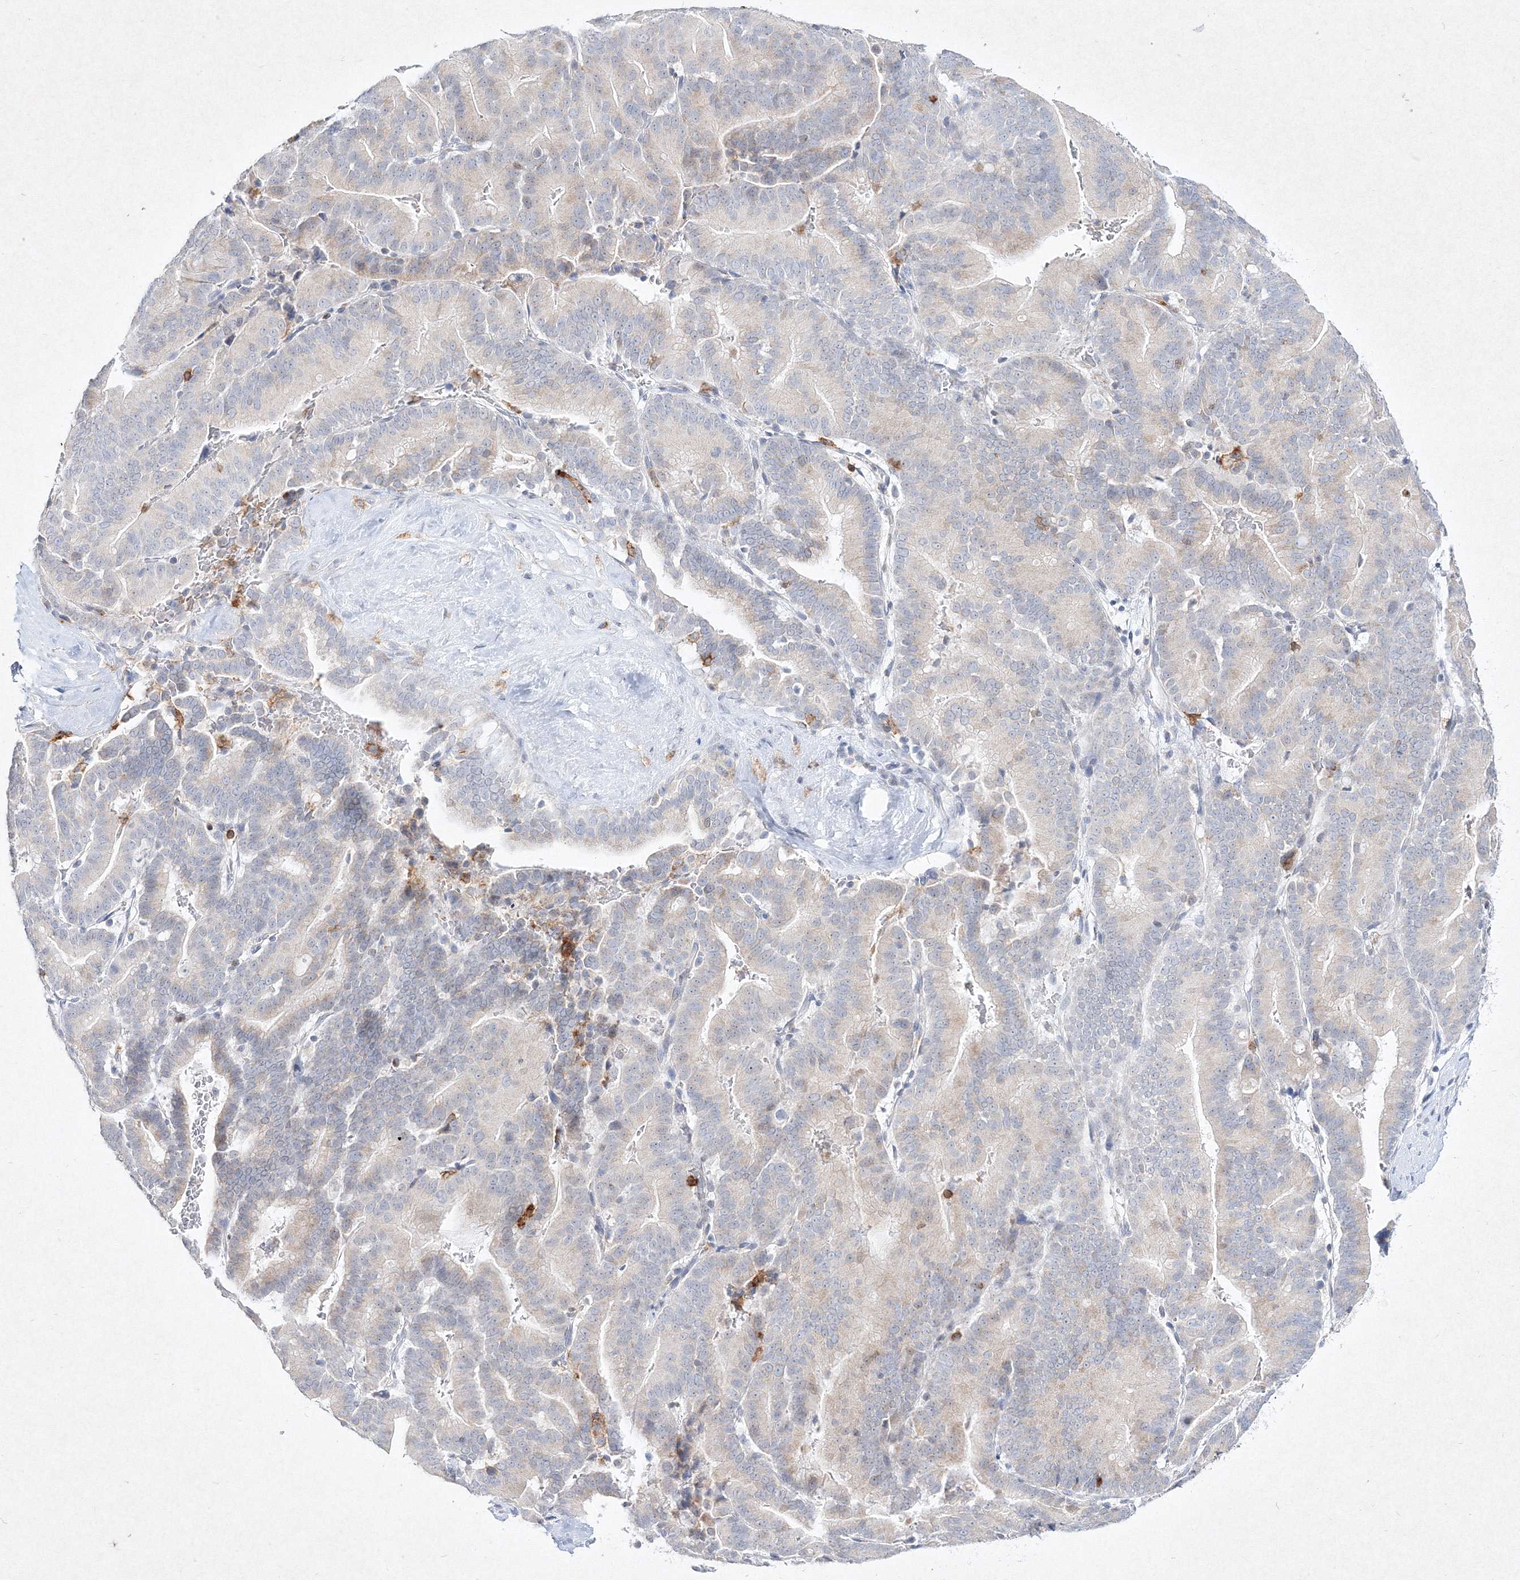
{"staining": {"intensity": "negative", "quantity": "none", "location": "none"}, "tissue": "liver cancer", "cell_type": "Tumor cells", "image_type": "cancer", "snomed": [{"axis": "morphology", "description": "Cholangiocarcinoma"}, {"axis": "topography", "description": "Liver"}], "caption": "Immunohistochemistry (IHC) of human liver cancer (cholangiocarcinoma) reveals no positivity in tumor cells.", "gene": "HCST", "patient": {"sex": "female", "age": 75}}